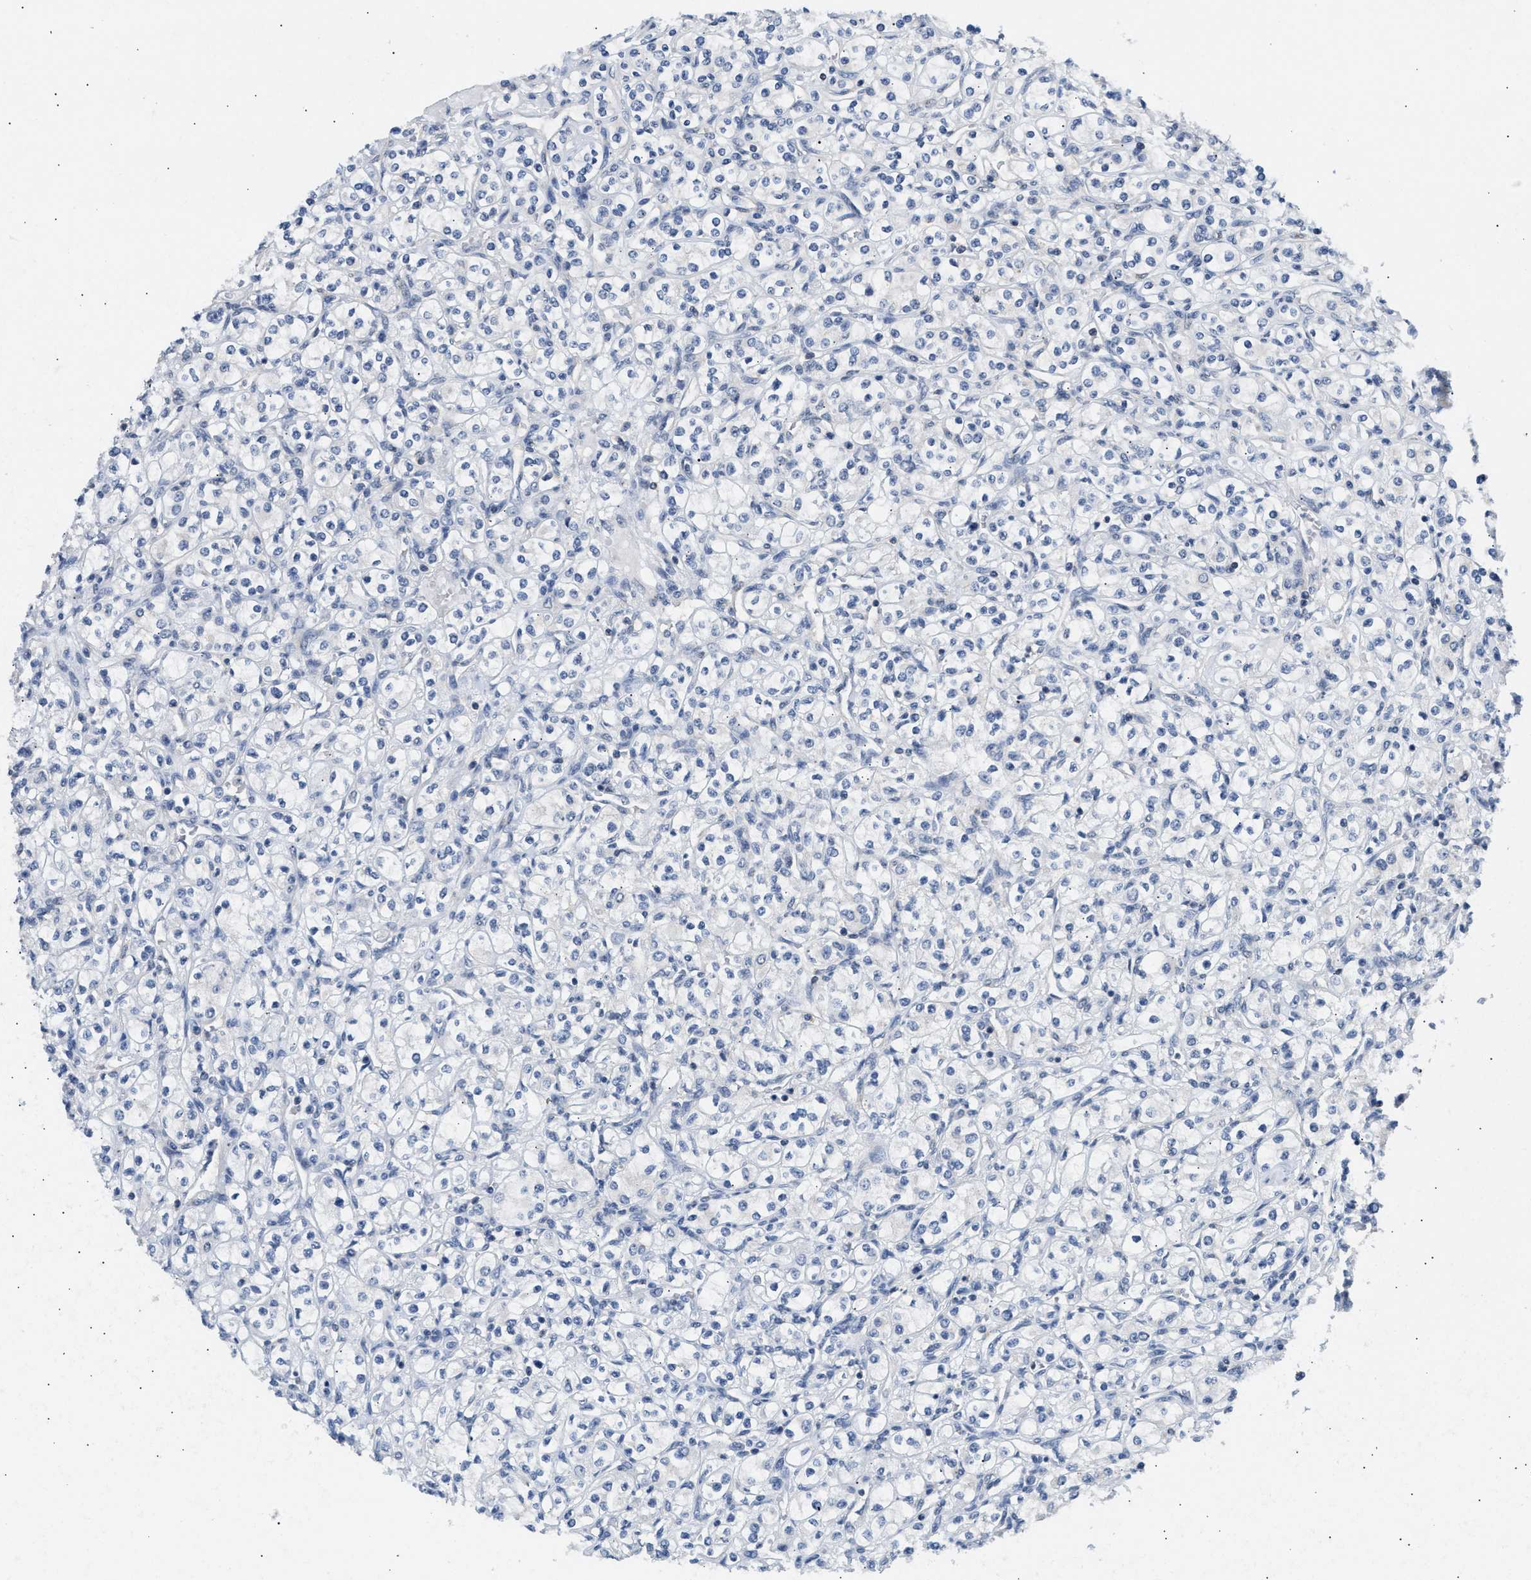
{"staining": {"intensity": "negative", "quantity": "none", "location": "none"}, "tissue": "renal cancer", "cell_type": "Tumor cells", "image_type": "cancer", "snomed": [{"axis": "morphology", "description": "Adenocarcinoma, NOS"}, {"axis": "topography", "description": "Kidney"}], "caption": "IHC micrograph of renal adenocarcinoma stained for a protein (brown), which shows no positivity in tumor cells.", "gene": "PPM1L", "patient": {"sex": "male", "age": 77}}